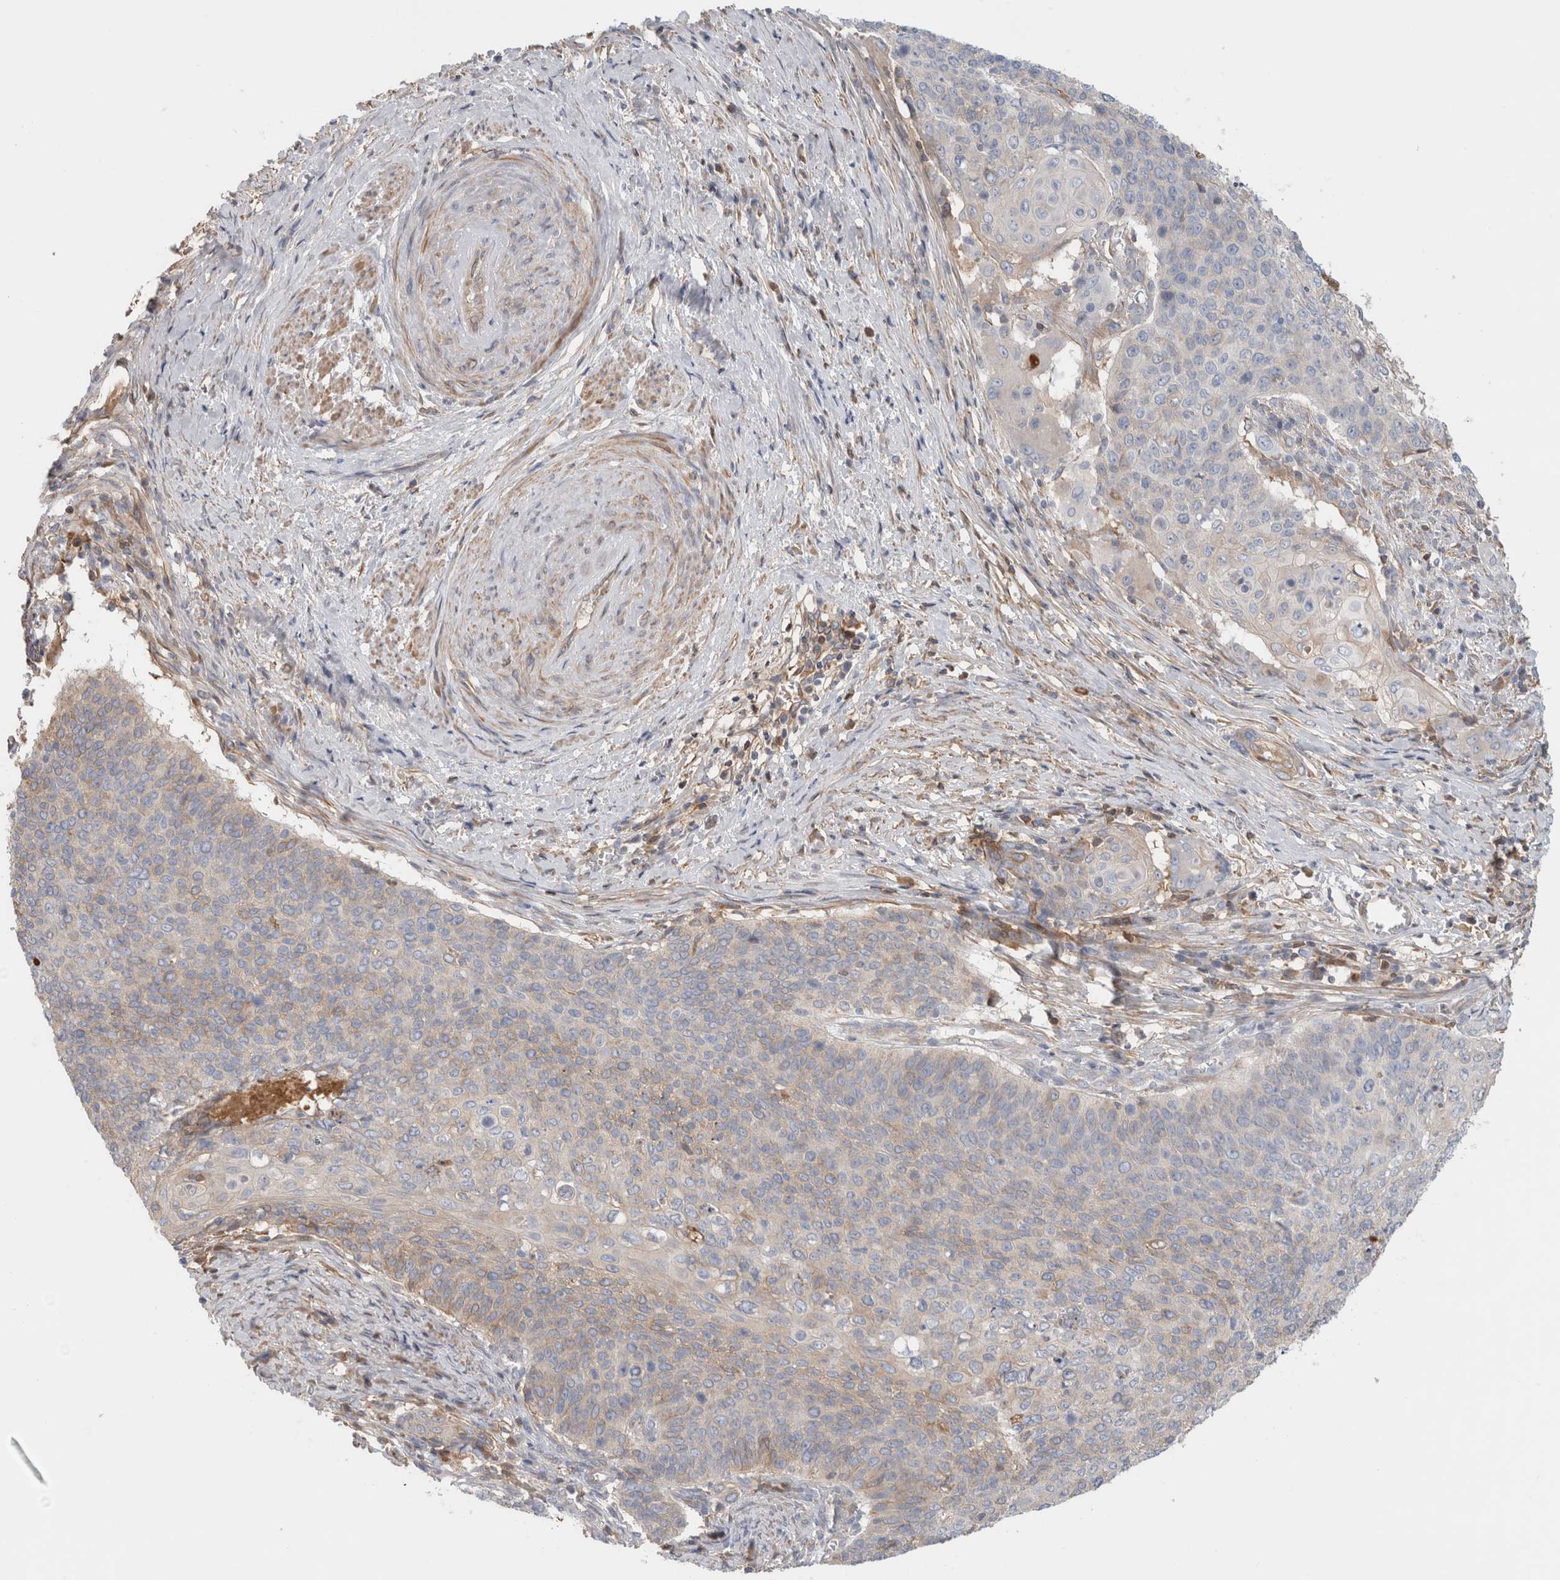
{"staining": {"intensity": "weak", "quantity": "<25%", "location": "cytoplasmic/membranous"}, "tissue": "cervical cancer", "cell_type": "Tumor cells", "image_type": "cancer", "snomed": [{"axis": "morphology", "description": "Squamous cell carcinoma, NOS"}, {"axis": "topography", "description": "Cervix"}], "caption": "DAB immunohistochemical staining of cervical squamous cell carcinoma reveals no significant expression in tumor cells.", "gene": "CFI", "patient": {"sex": "female", "age": 39}}